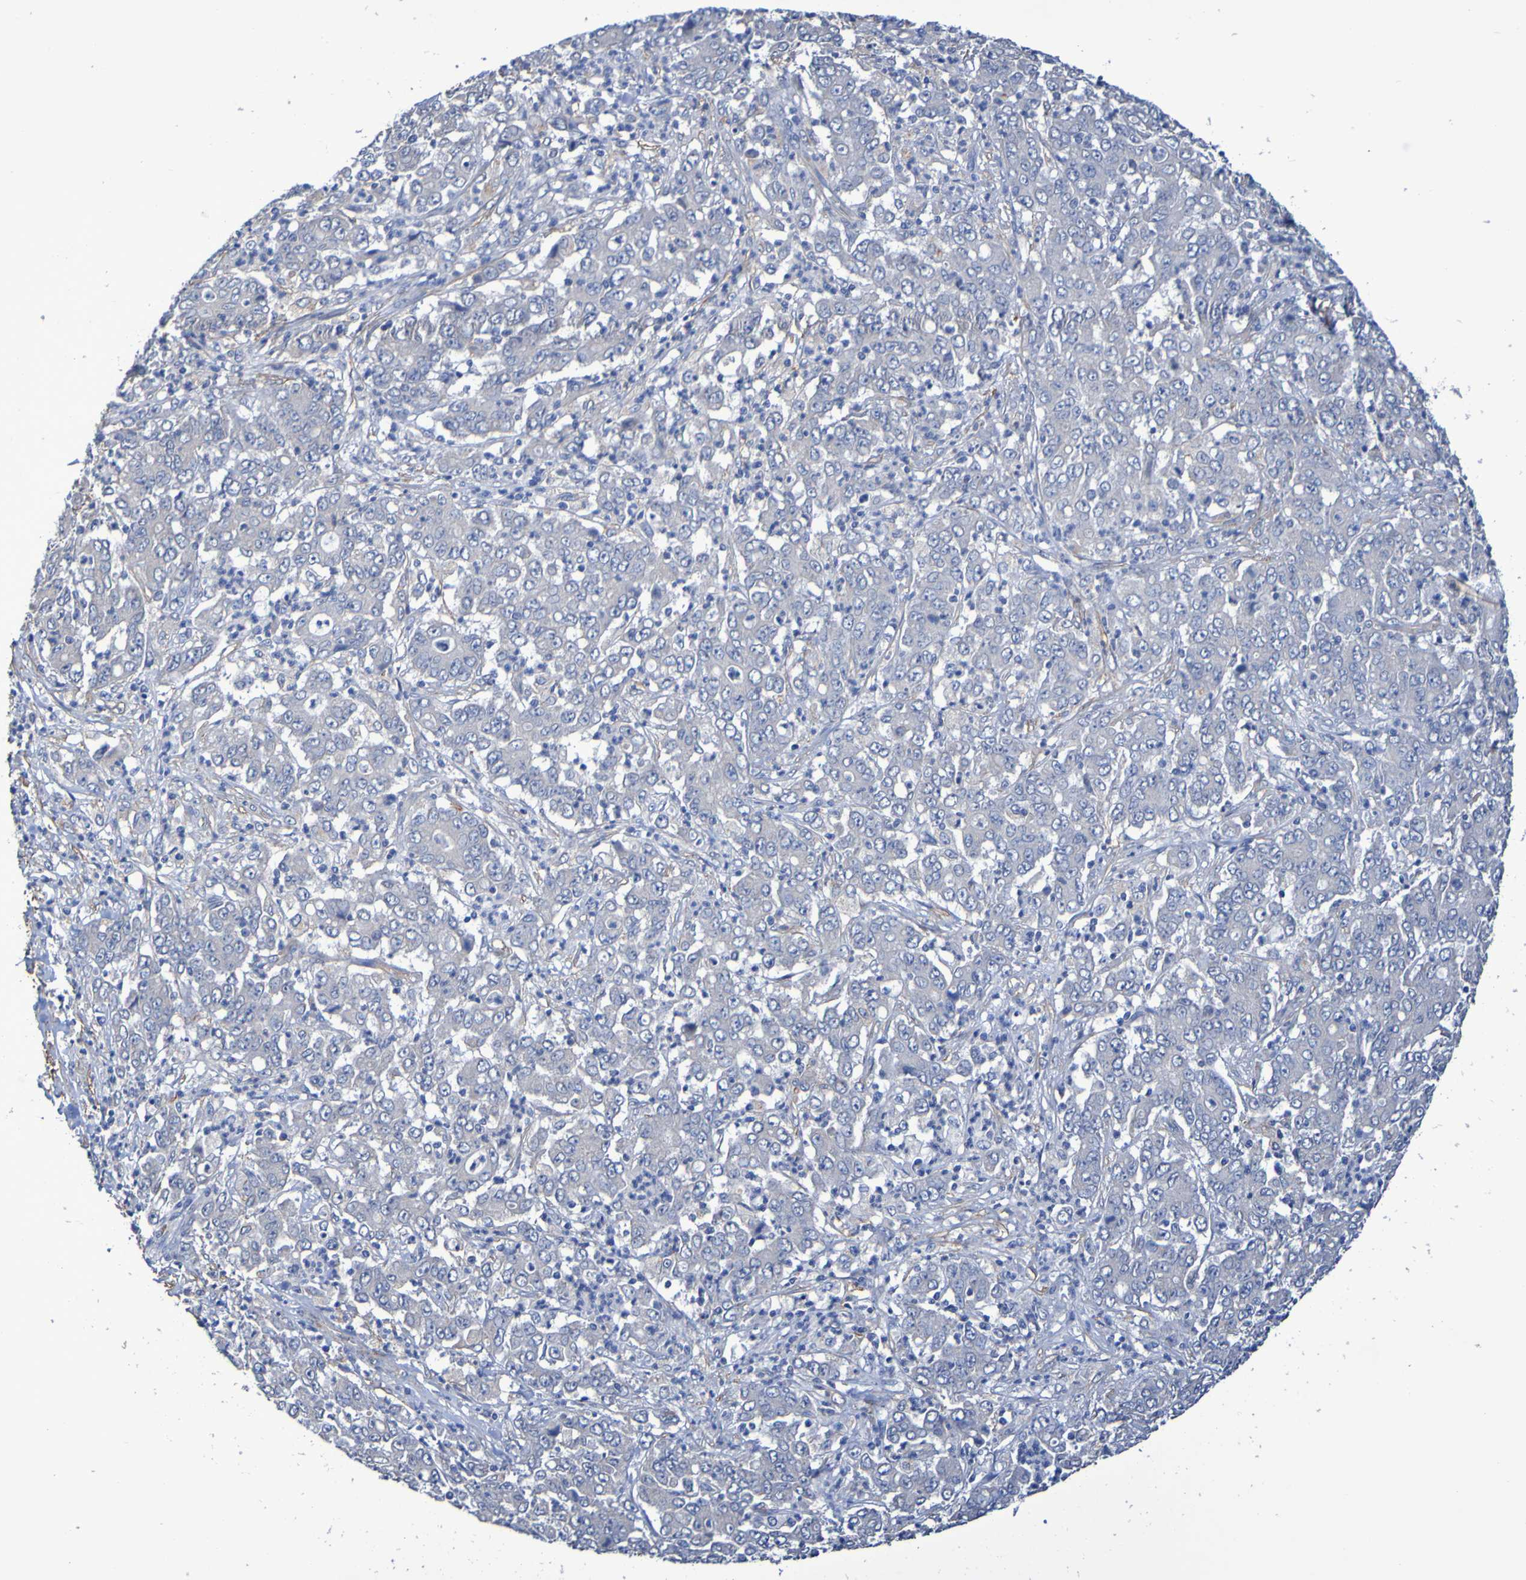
{"staining": {"intensity": "negative", "quantity": "none", "location": "none"}, "tissue": "stomach cancer", "cell_type": "Tumor cells", "image_type": "cancer", "snomed": [{"axis": "morphology", "description": "Adenocarcinoma, NOS"}, {"axis": "topography", "description": "Stomach, lower"}], "caption": "IHC photomicrograph of neoplastic tissue: human stomach cancer stained with DAB reveals no significant protein staining in tumor cells.", "gene": "SRPRB", "patient": {"sex": "female", "age": 71}}